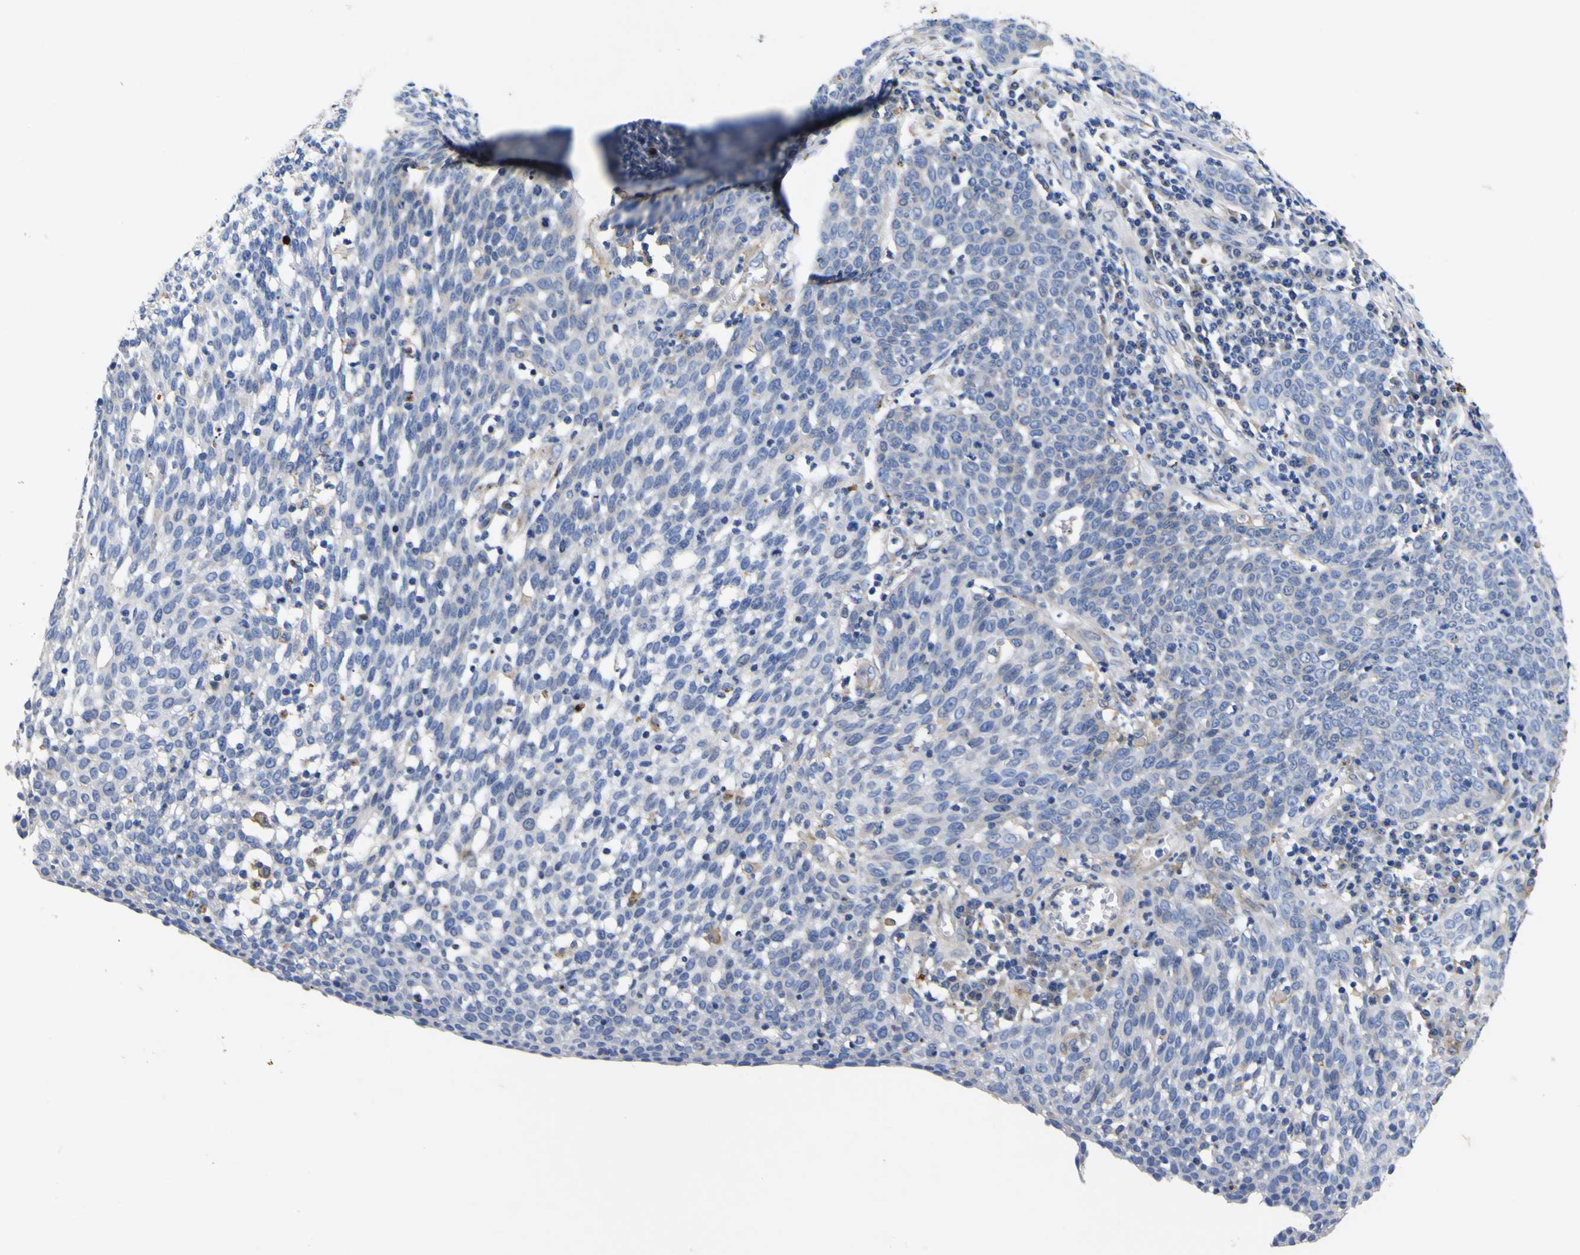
{"staining": {"intensity": "negative", "quantity": "none", "location": "none"}, "tissue": "cervical cancer", "cell_type": "Tumor cells", "image_type": "cancer", "snomed": [{"axis": "morphology", "description": "Squamous cell carcinoma, NOS"}, {"axis": "topography", "description": "Cervix"}], "caption": "Cervical cancer was stained to show a protein in brown. There is no significant expression in tumor cells. (DAB (3,3'-diaminobenzidine) immunohistochemistry visualized using brightfield microscopy, high magnification).", "gene": "COA1", "patient": {"sex": "female", "age": 34}}